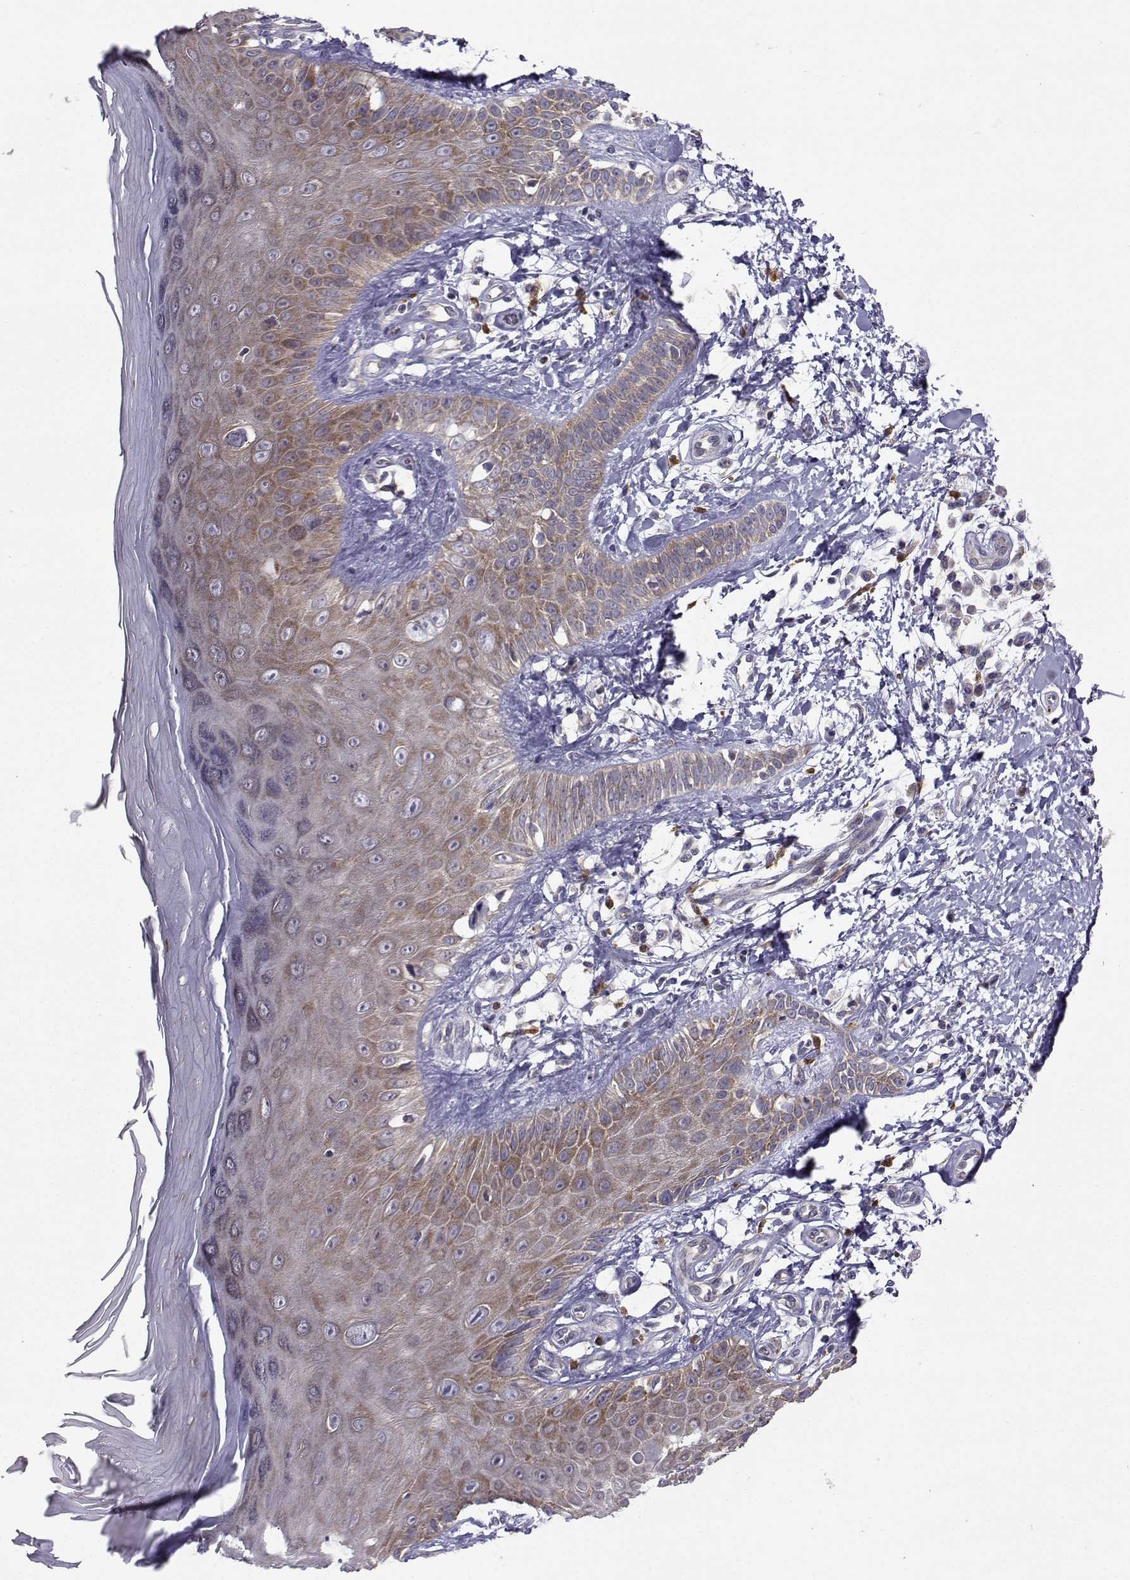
{"staining": {"intensity": "negative", "quantity": "none", "location": "none"}, "tissue": "skin", "cell_type": "Fibroblasts", "image_type": "normal", "snomed": [{"axis": "morphology", "description": "Normal tissue, NOS"}, {"axis": "morphology", "description": "Inflammation, NOS"}, {"axis": "morphology", "description": "Fibrosis, NOS"}, {"axis": "topography", "description": "Skin"}], "caption": "Immunohistochemical staining of benign skin displays no significant staining in fibroblasts. (DAB immunohistochemistry visualized using brightfield microscopy, high magnification).", "gene": "STXBP5", "patient": {"sex": "male", "age": 71}}